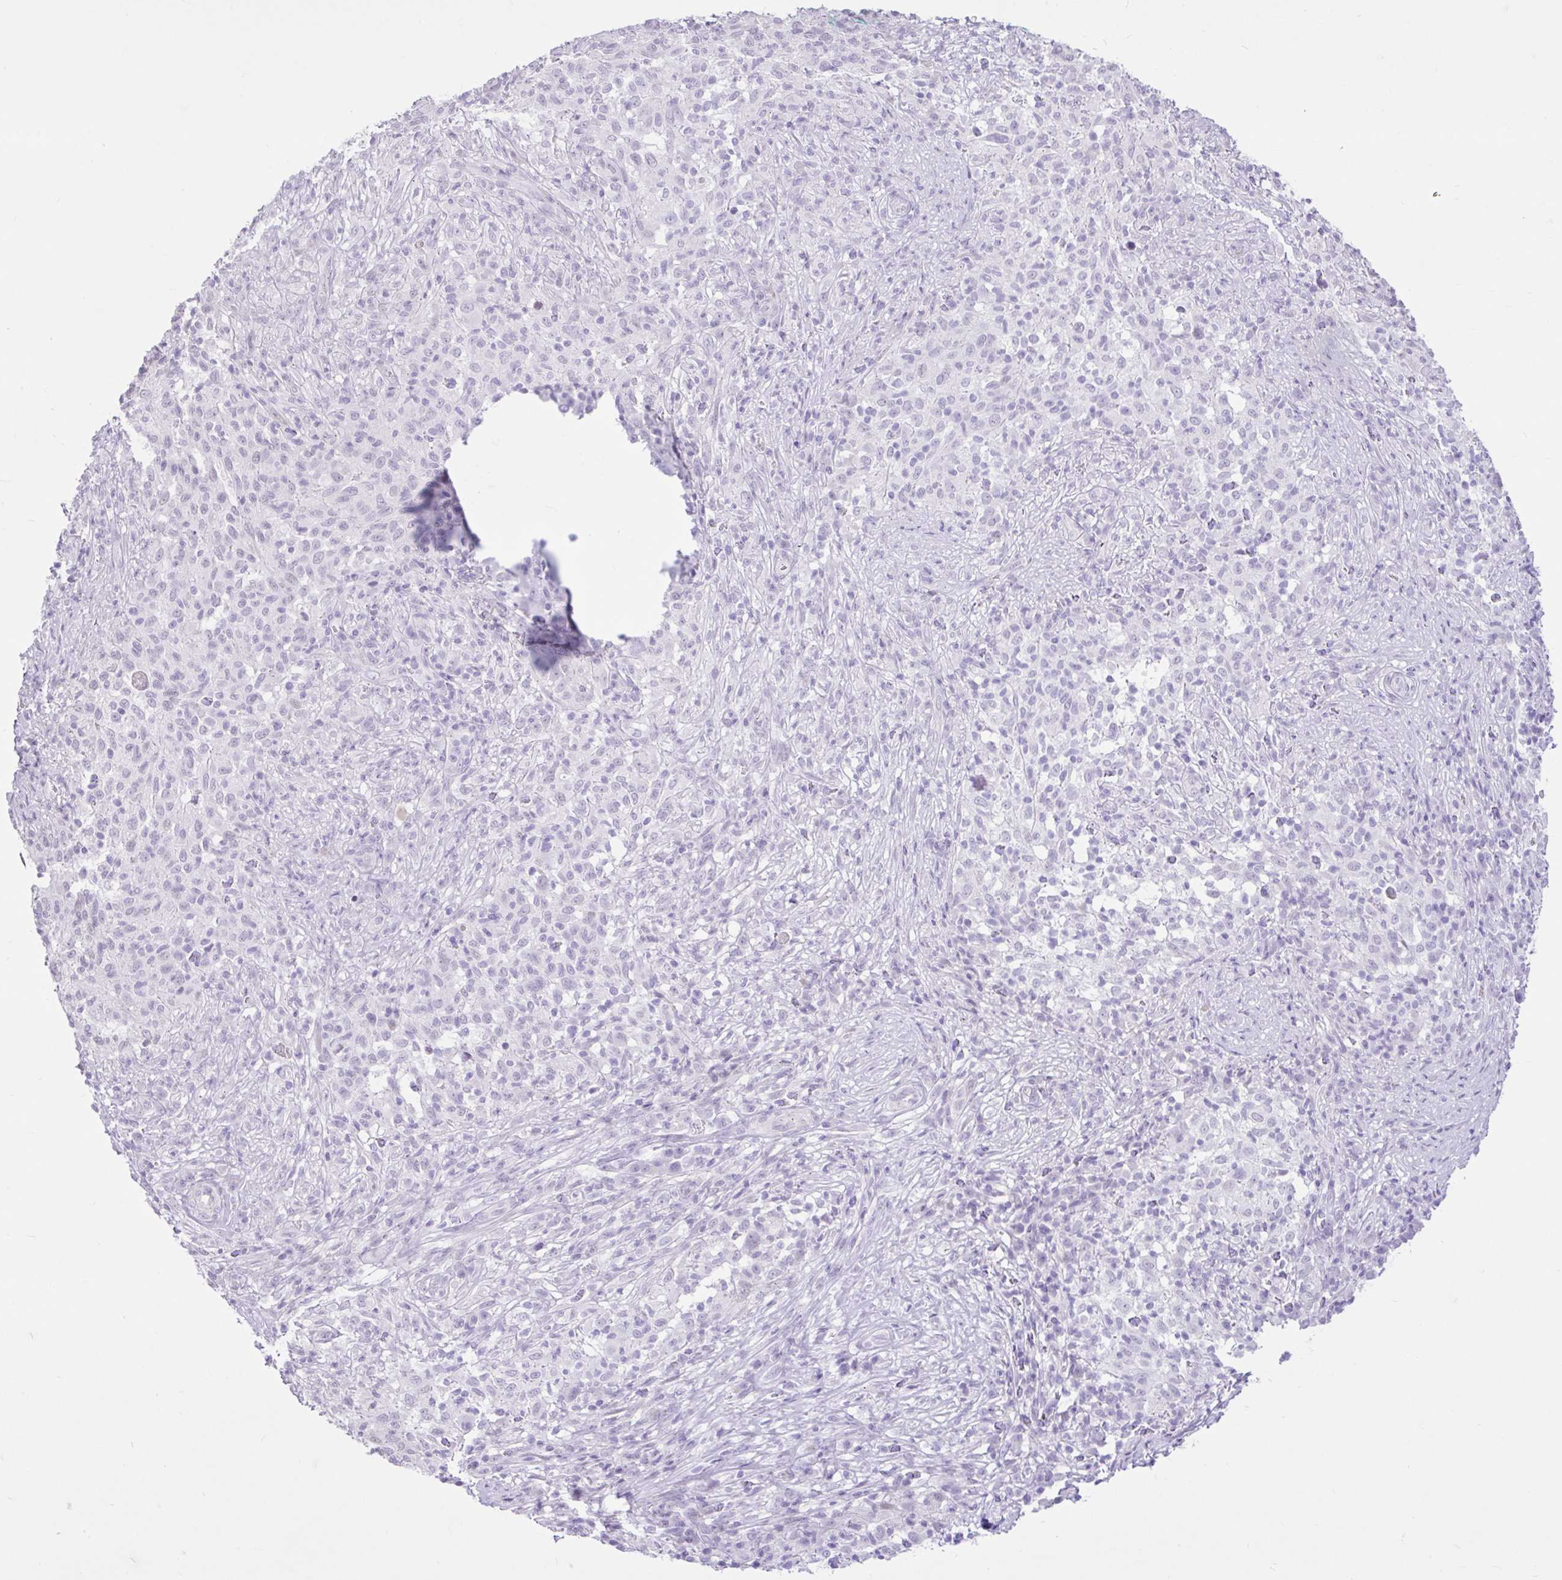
{"staining": {"intensity": "negative", "quantity": "none", "location": "none"}, "tissue": "melanoma", "cell_type": "Tumor cells", "image_type": "cancer", "snomed": [{"axis": "morphology", "description": "Malignant melanoma, NOS"}, {"axis": "topography", "description": "Skin"}], "caption": "Melanoma stained for a protein using IHC demonstrates no expression tumor cells.", "gene": "REEP1", "patient": {"sex": "male", "age": 66}}